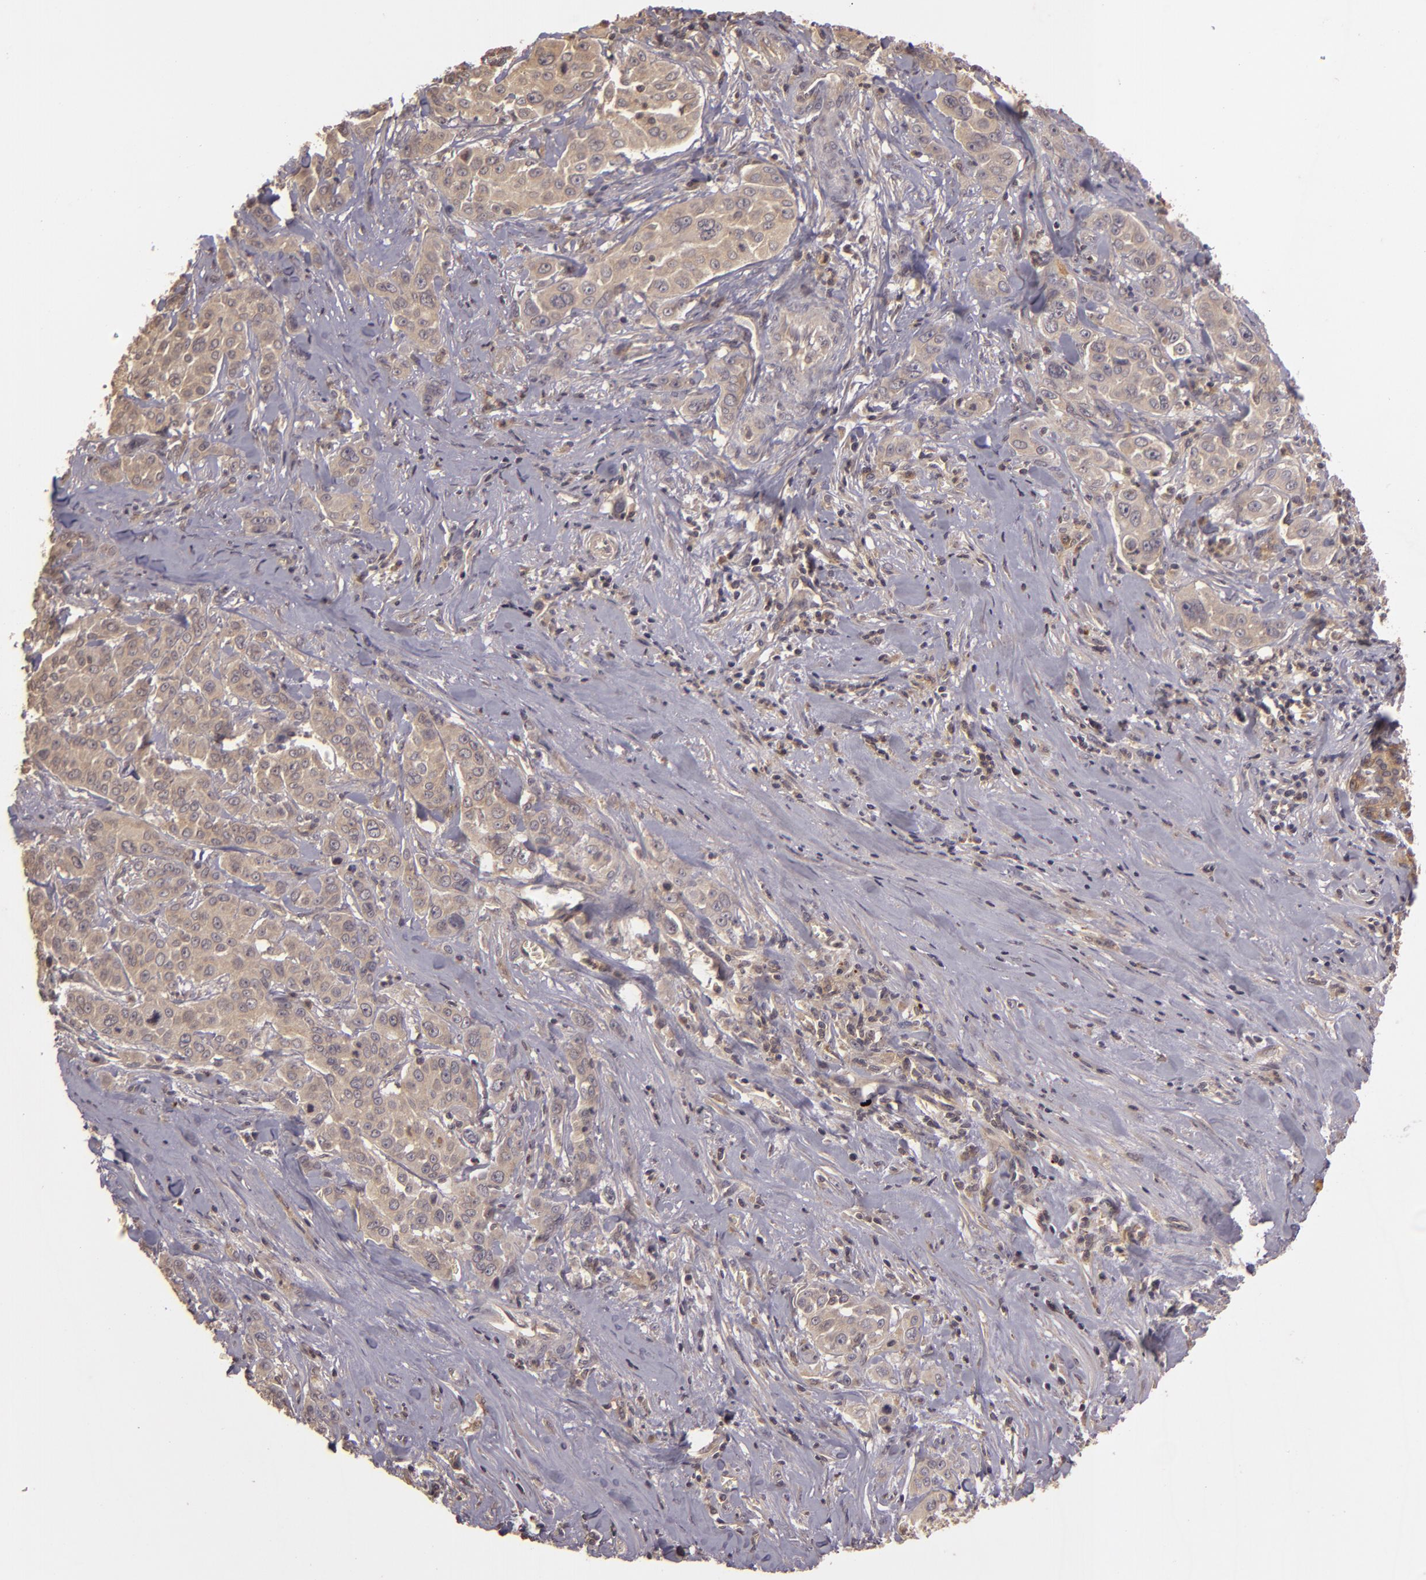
{"staining": {"intensity": "weak", "quantity": ">75%", "location": "cytoplasmic/membranous"}, "tissue": "pancreatic cancer", "cell_type": "Tumor cells", "image_type": "cancer", "snomed": [{"axis": "morphology", "description": "Adenocarcinoma, NOS"}, {"axis": "topography", "description": "Pancreas"}], "caption": "Immunohistochemical staining of human adenocarcinoma (pancreatic) displays low levels of weak cytoplasmic/membranous expression in approximately >75% of tumor cells. (Brightfield microscopy of DAB IHC at high magnification).", "gene": "HRAS", "patient": {"sex": "female", "age": 52}}